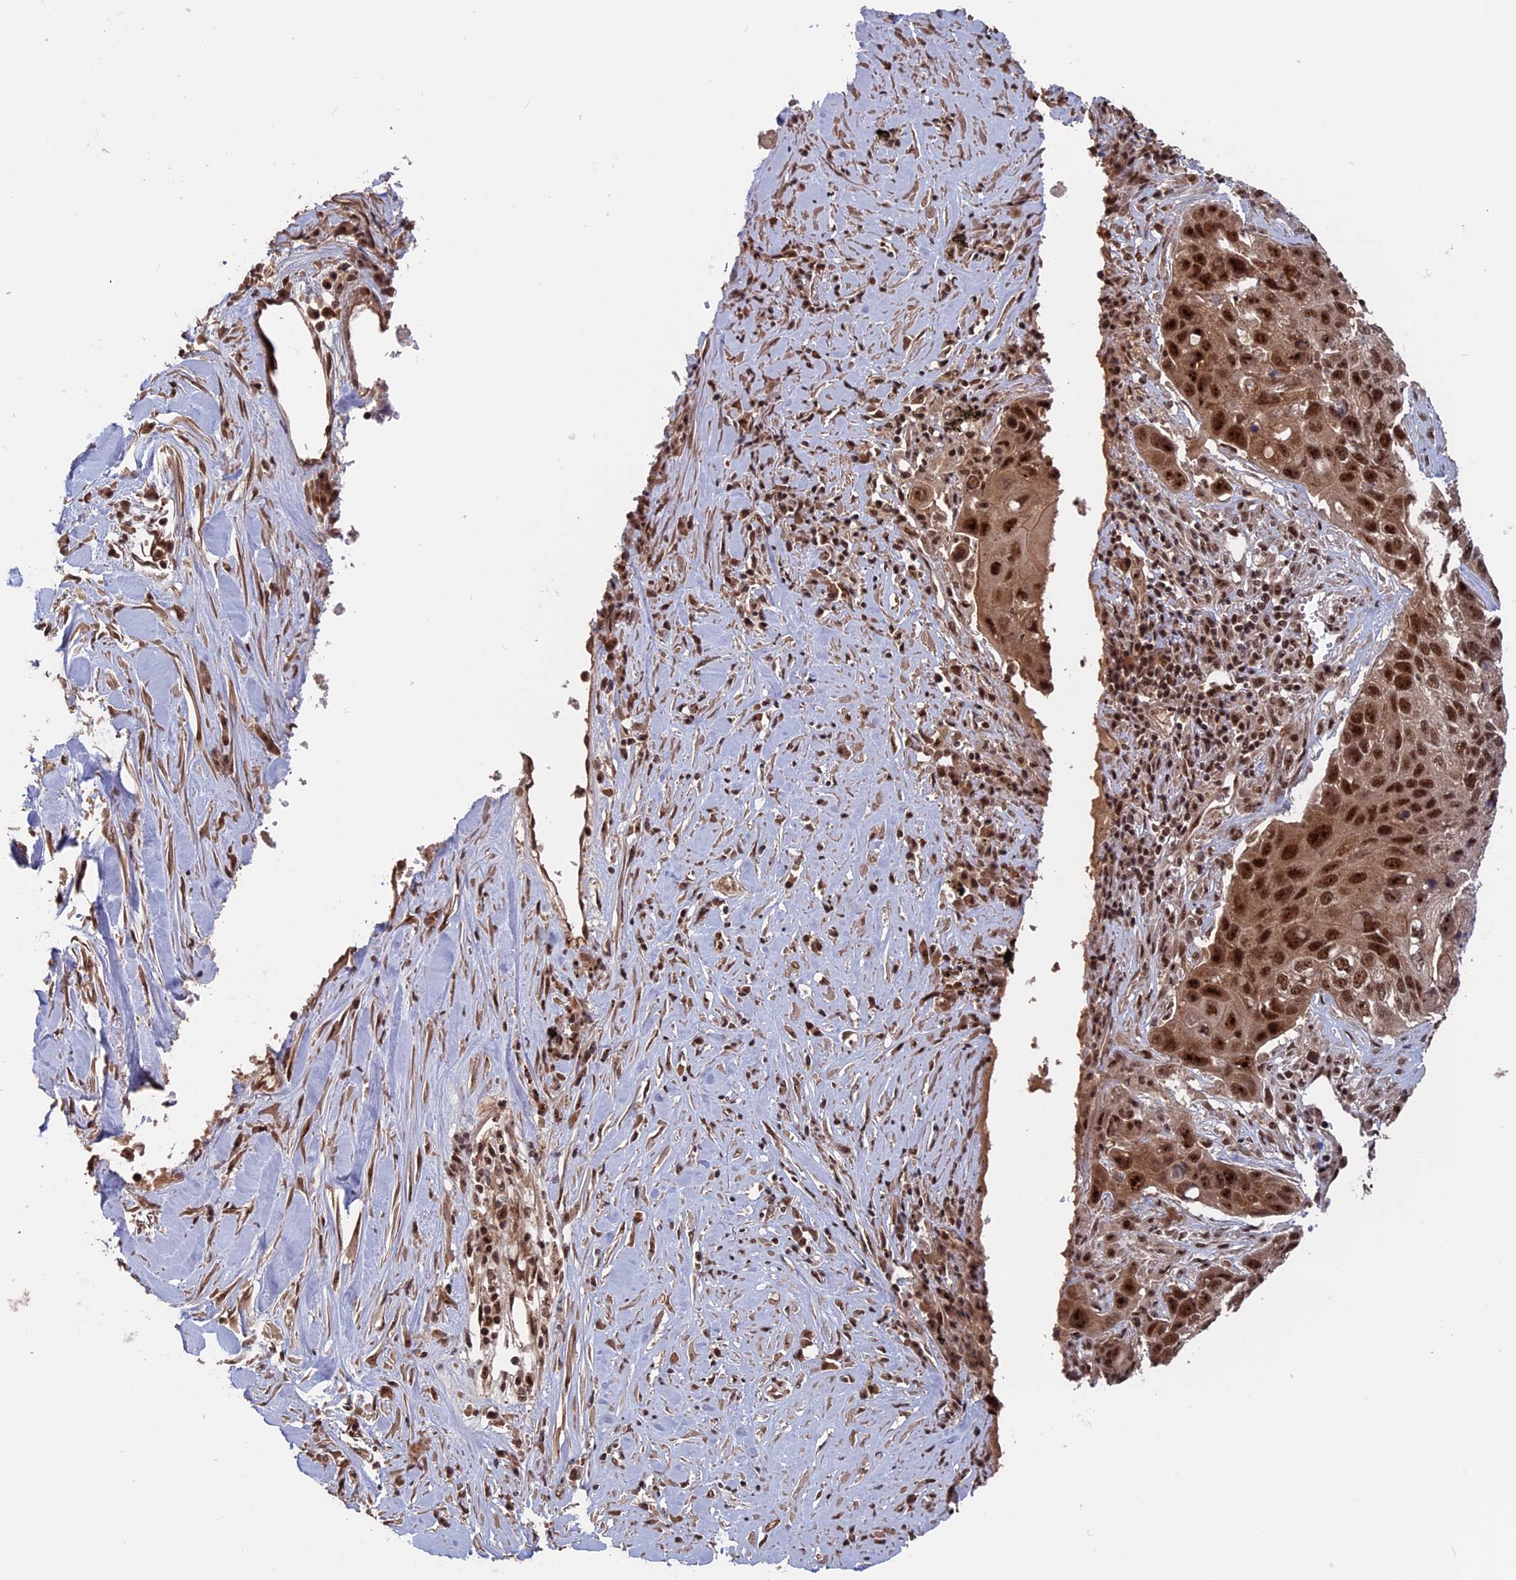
{"staining": {"intensity": "strong", "quantity": ">75%", "location": "nuclear"}, "tissue": "lung cancer", "cell_type": "Tumor cells", "image_type": "cancer", "snomed": [{"axis": "morphology", "description": "Squamous cell carcinoma, NOS"}, {"axis": "topography", "description": "Lung"}], "caption": "This is a histology image of IHC staining of squamous cell carcinoma (lung), which shows strong staining in the nuclear of tumor cells.", "gene": "CACTIN", "patient": {"sex": "male", "age": 61}}